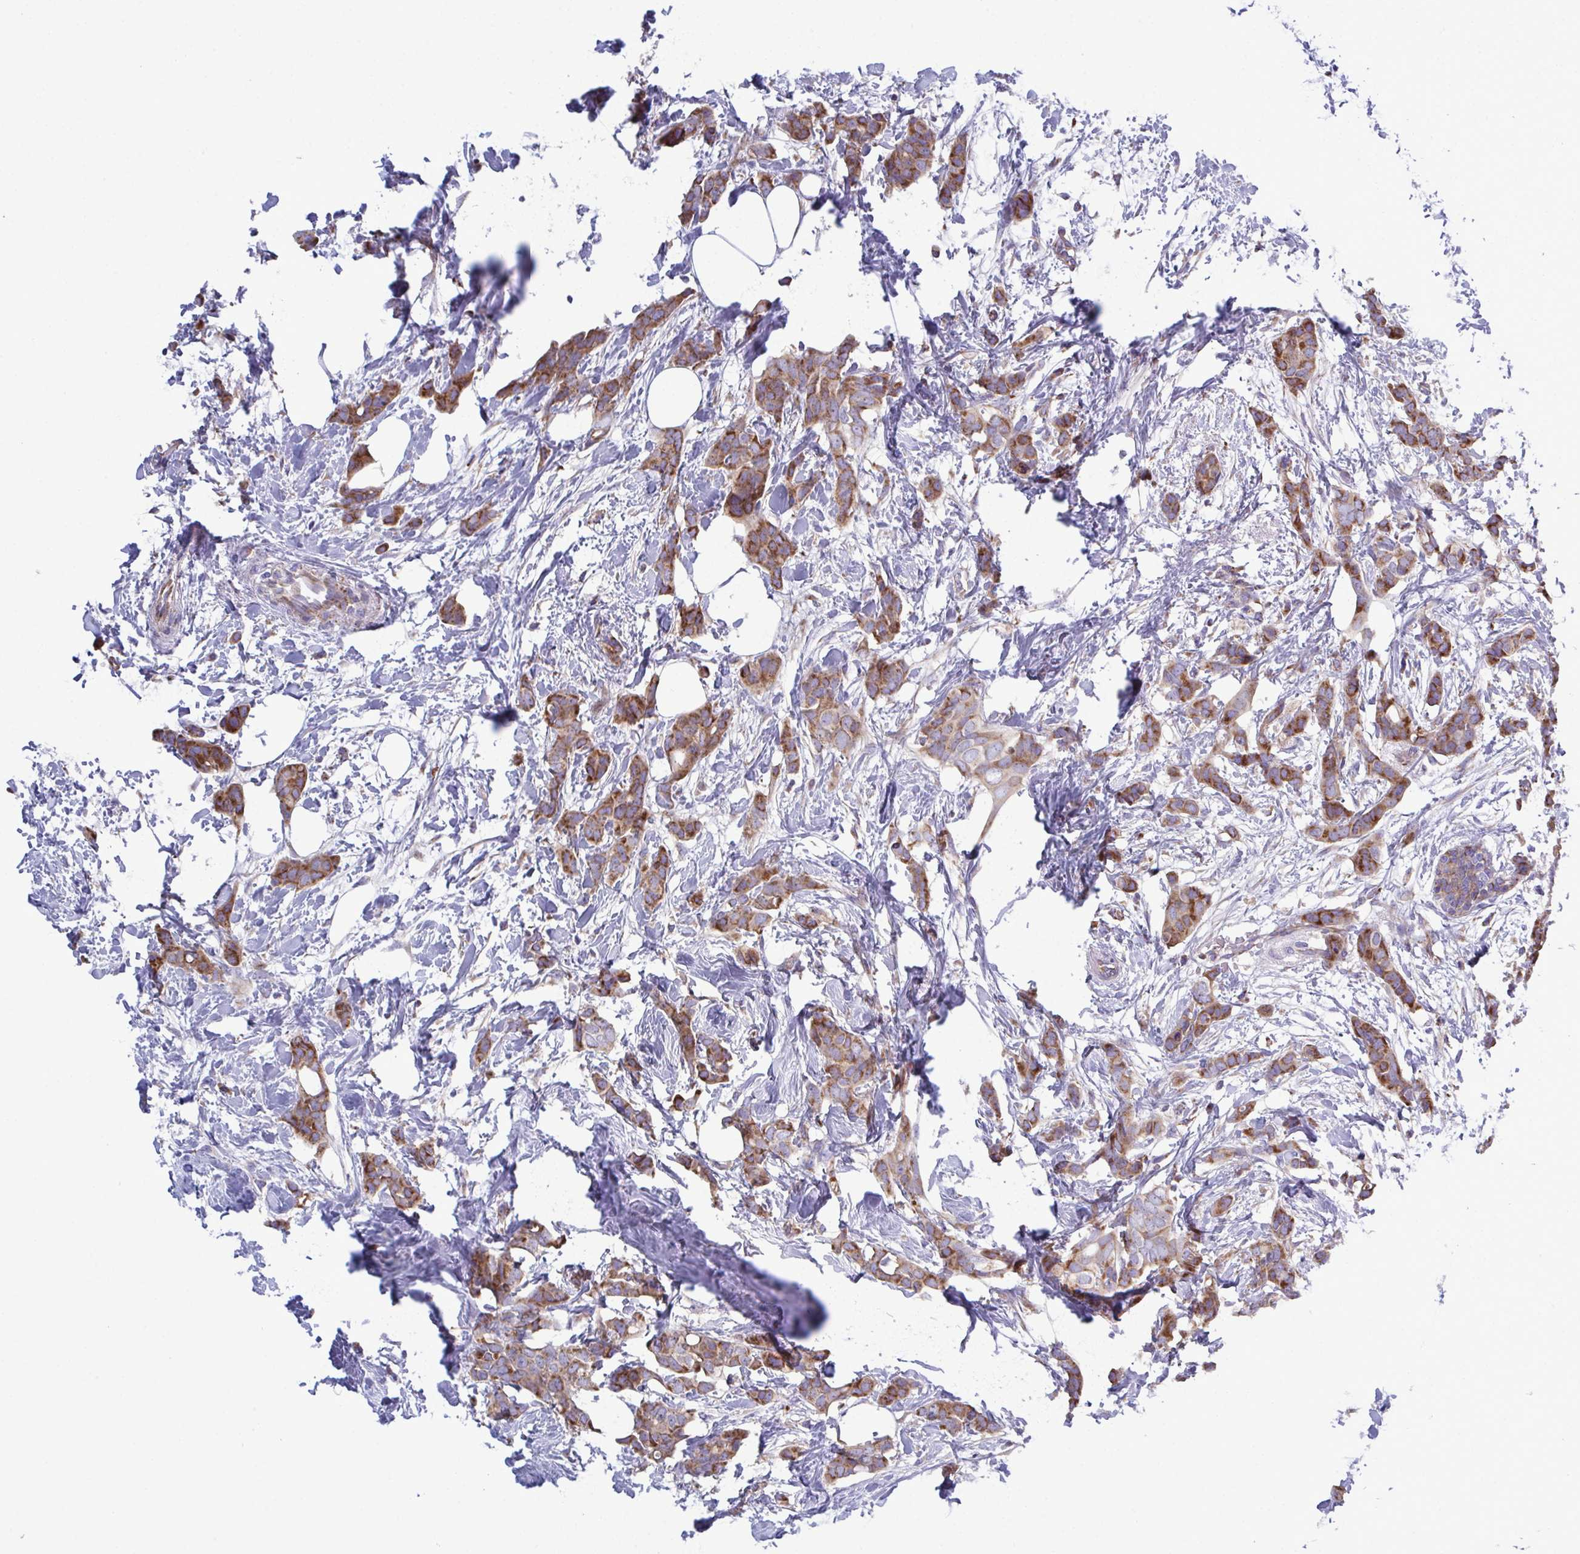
{"staining": {"intensity": "moderate", "quantity": ">75%", "location": "cytoplasmic/membranous"}, "tissue": "breast cancer", "cell_type": "Tumor cells", "image_type": "cancer", "snomed": [{"axis": "morphology", "description": "Duct carcinoma"}, {"axis": "topography", "description": "Breast"}], "caption": "Immunohistochemistry (IHC) histopathology image of breast infiltrating ductal carcinoma stained for a protein (brown), which exhibits medium levels of moderate cytoplasmic/membranous positivity in approximately >75% of tumor cells.", "gene": "CSDE1", "patient": {"sex": "female", "age": 62}}